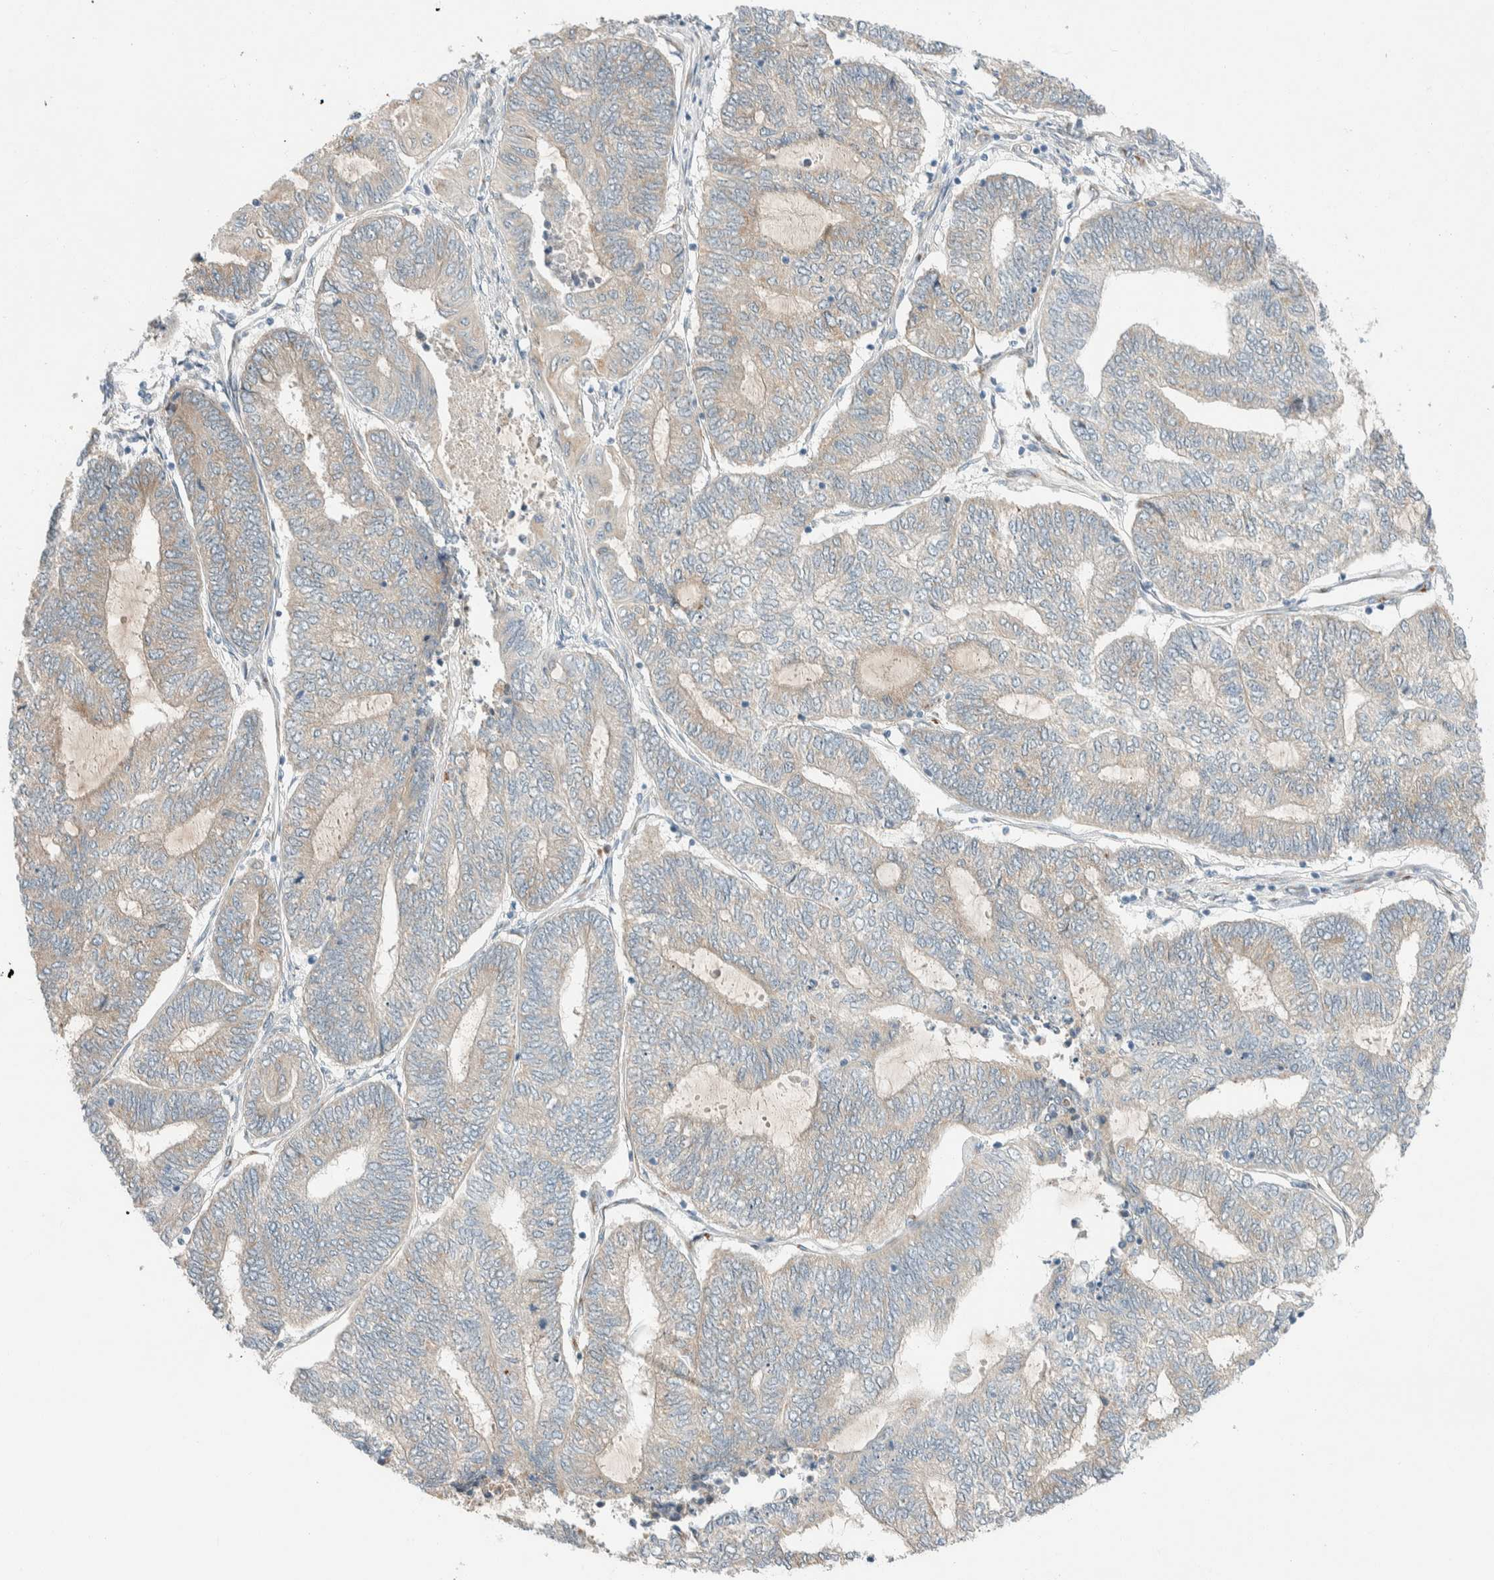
{"staining": {"intensity": "weak", "quantity": "<25%", "location": "cytoplasmic/membranous"}, "tissue": "endometrial cancer", "cell_type": "Tumor cells", "image_type": "cancer", "snomed": [{"axis": "morphology", "description": "Adenocarcinoma, NOS"}, {"axis": "topography", "description": "Uterus"}, {"axis": "topography", "description": "Endometrium"}], "caption": "High magnification brightfield microscopy of adenocarcinoma (endometrial) stained with DAB (brown) and counterstained with hematoxylin (blue): tumor cells show no significant positivity. (IHC, brightfield microscopy, high magnification).", "gene": "TMEM184B", "patient": {"sex": "female", "age": 70}}